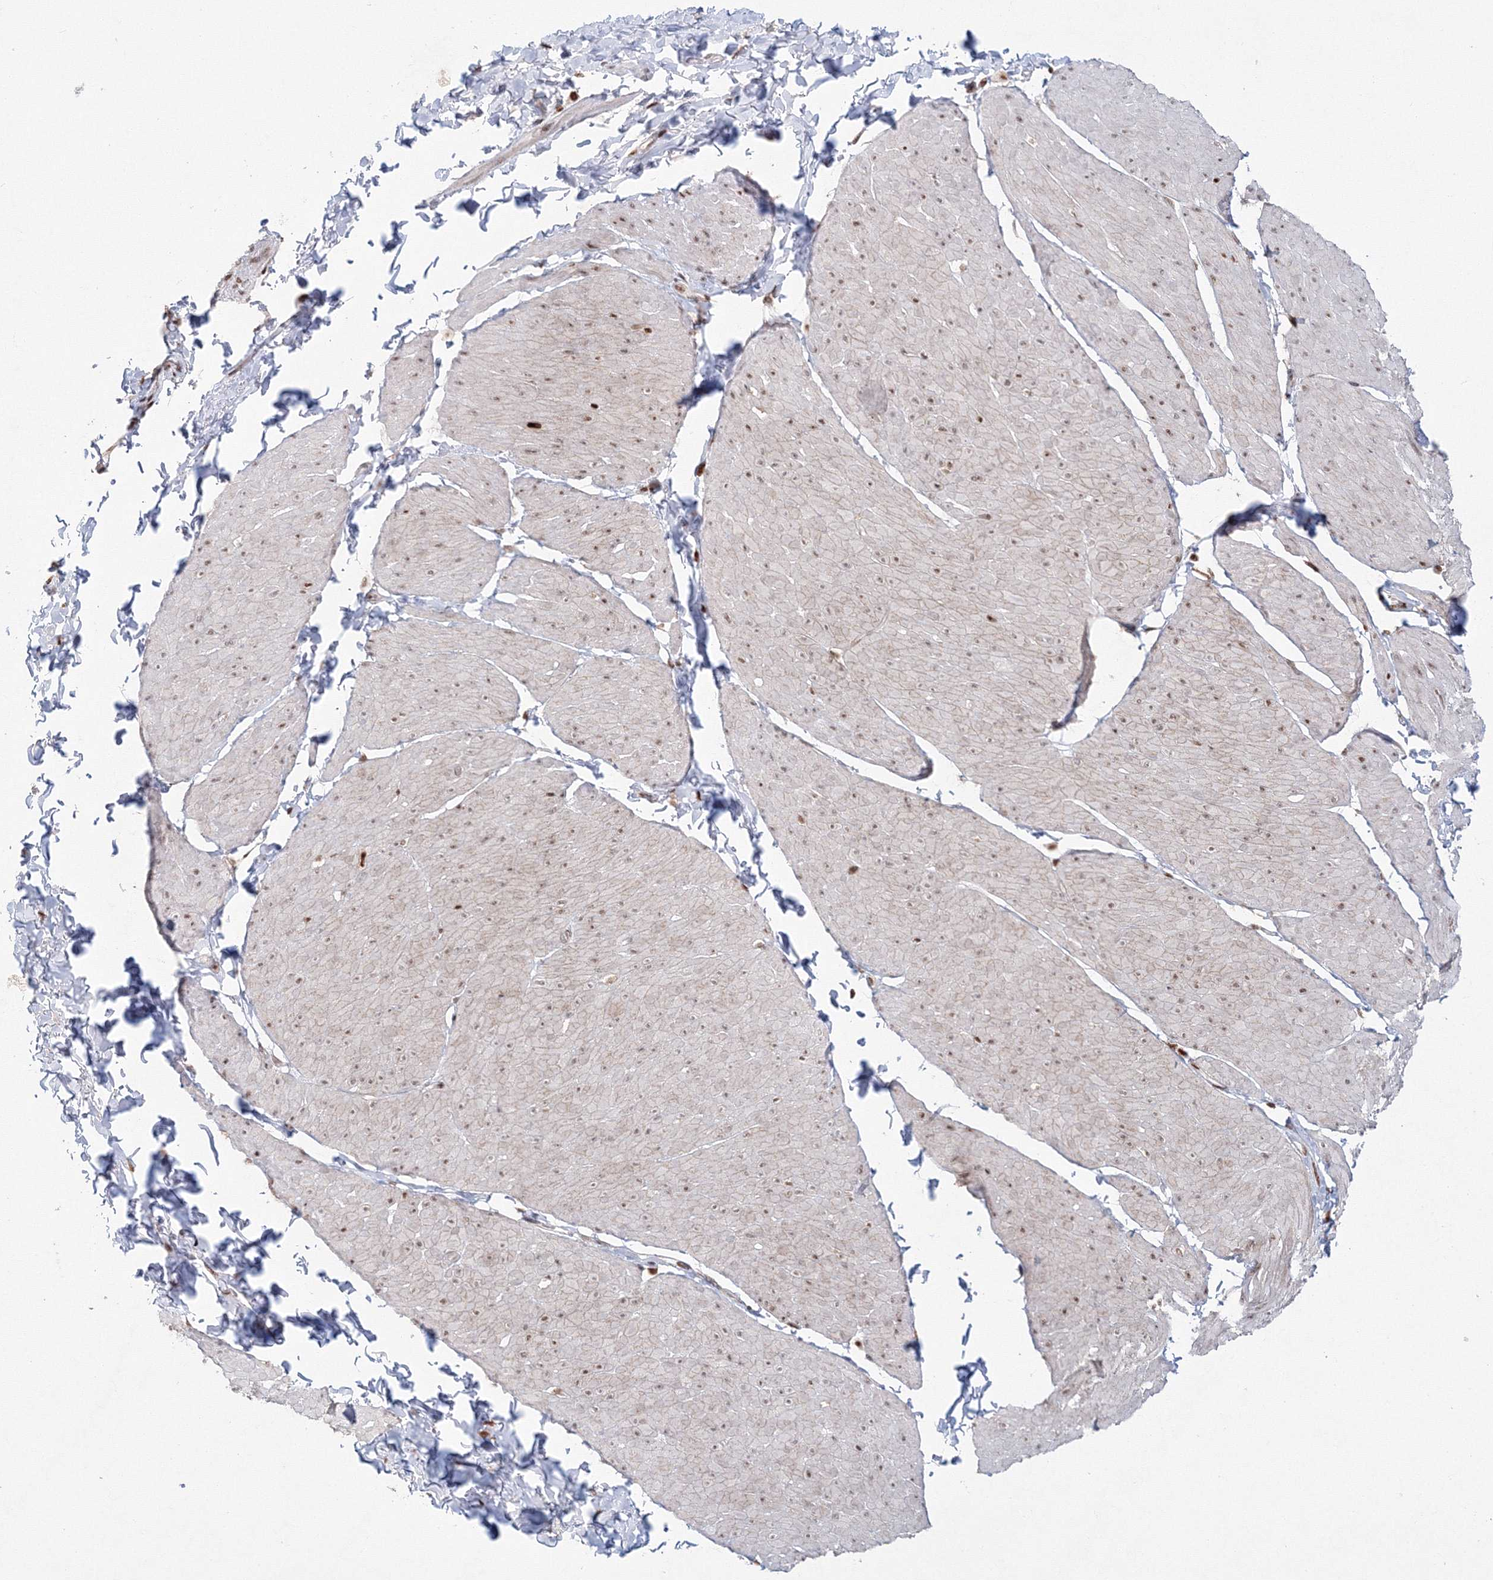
{"staining": {"intensity": "moderate", "quantity": ">75%", "location": "nuclear"}, "tissue": "smooth muscle", "cell_type": "Smooth muscle cells", "image_type": "normal", "snomed": [{"axis": "morphology", "description": "Urothelial carcinoma, High grade"}, {"axis": "topography", "description": "Urinary bladder"}], "caption": "Moderate nuclear expression is present in about >75% of smooth muscle cells in benign smooth muscle. The staining is performed using DAB brown chromogen to label protein expression. The nuclei are counter-stained blue using hematoxylin.", "gene": "LIG1", "patient": {"sex": "male", "age": 46}}